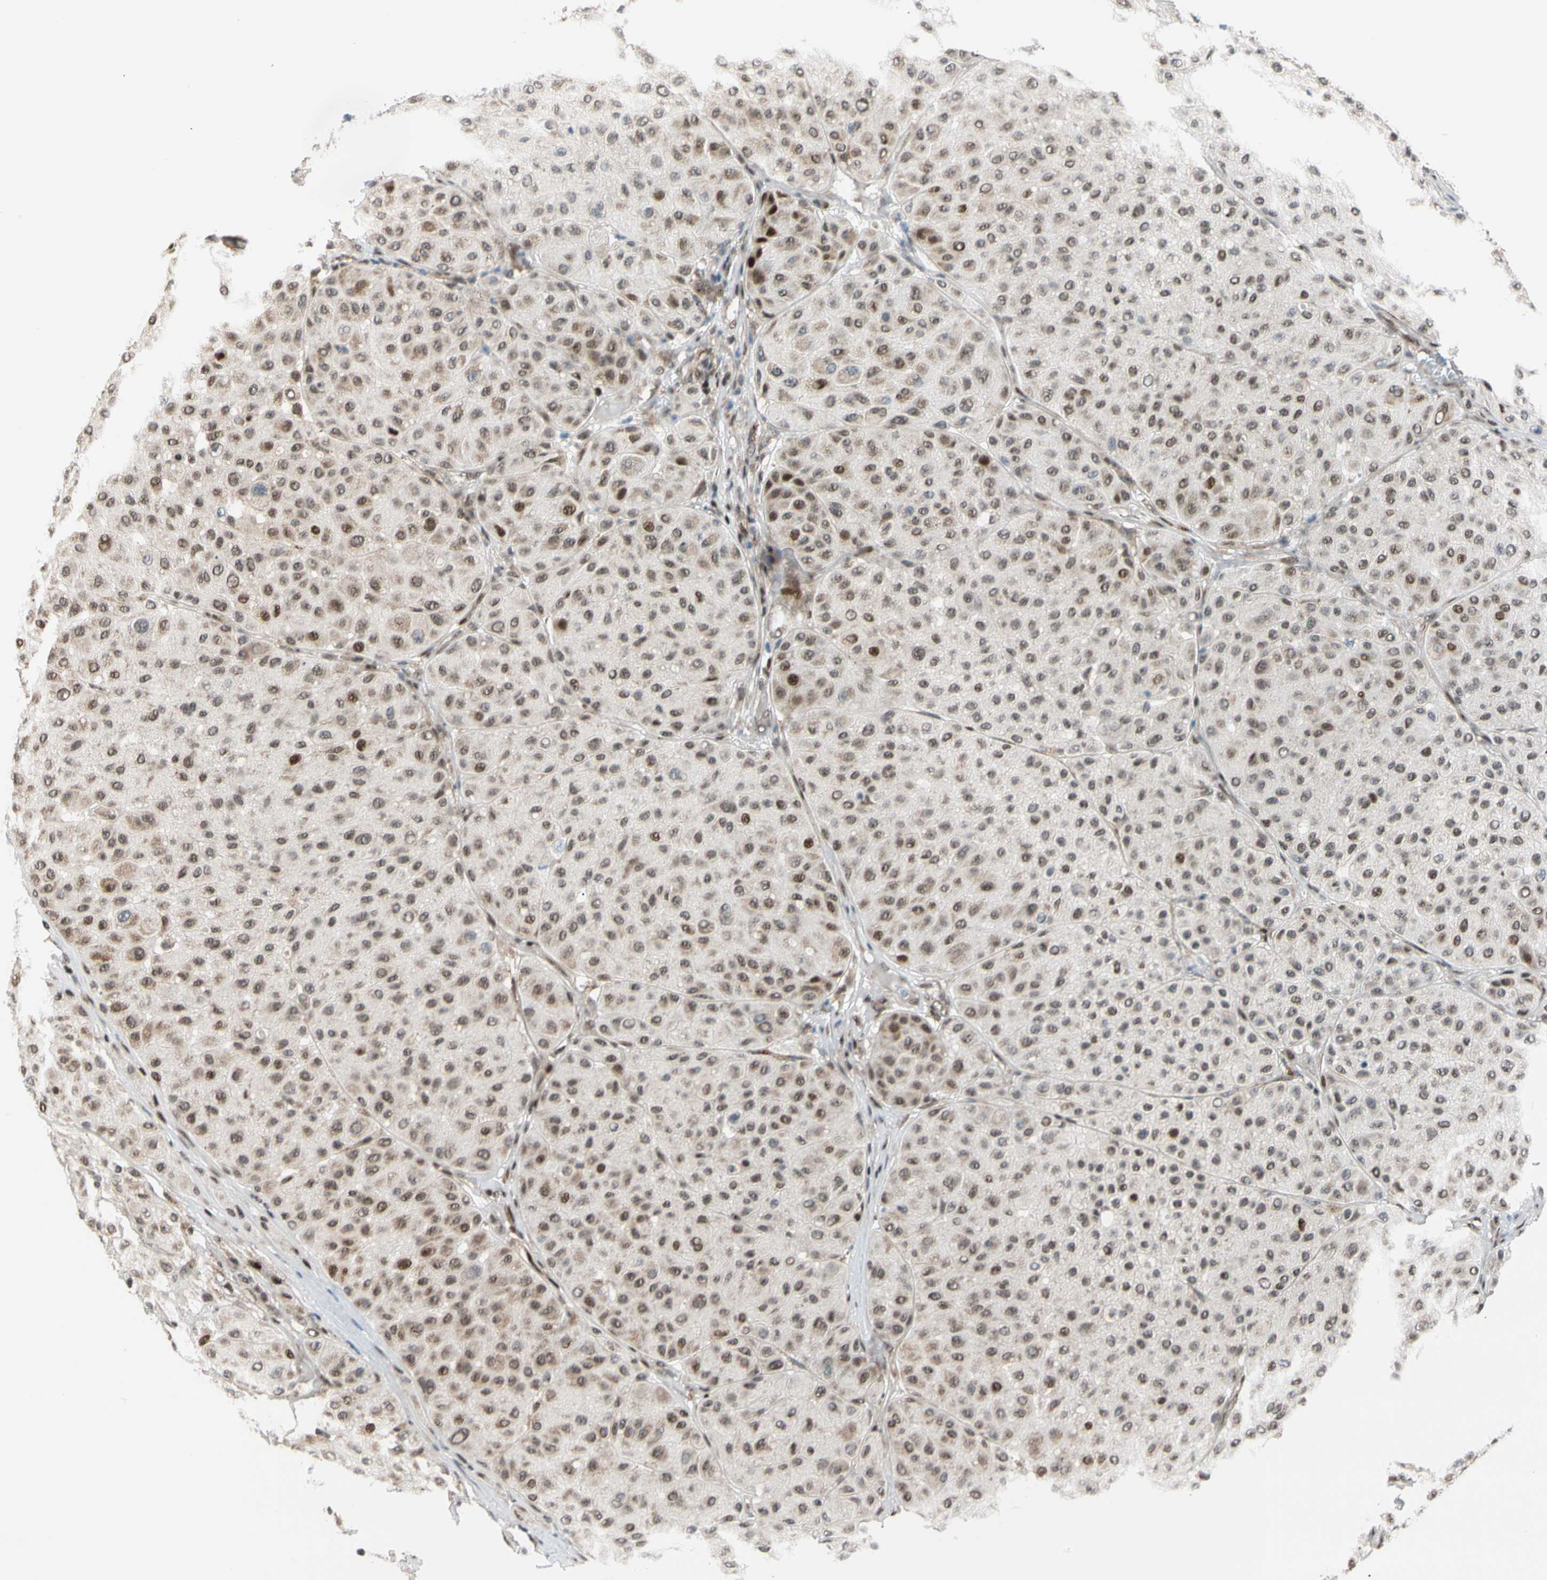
{"staining": {"intensity": "moderate", "quantity": "25%-75%", "location": "nuclear"}, "tissue": "melanoma", "cell_type": "Tumor cells", "image_type": "cancer", "snomed": [{"axis": "morphology", "description": "Normal tissue, NOS"}, {"axis": "morphology", "description": "Malignant melanoma, Metastatic site"}, {"axis": "topography", "description": "Skin"}], "caption": "Protein expression analysis of malignant melanoma (metastatic site) exhibits moderate nuclear positivity in about 25%-75% of tumor cells. The protein of interest is stained brown, and the nuclei are stained in blue (DAB IHC with brightfield microscopy, high magnification).", "gene": "E2F1", "patient": {"sex": "male", "age": 41}}